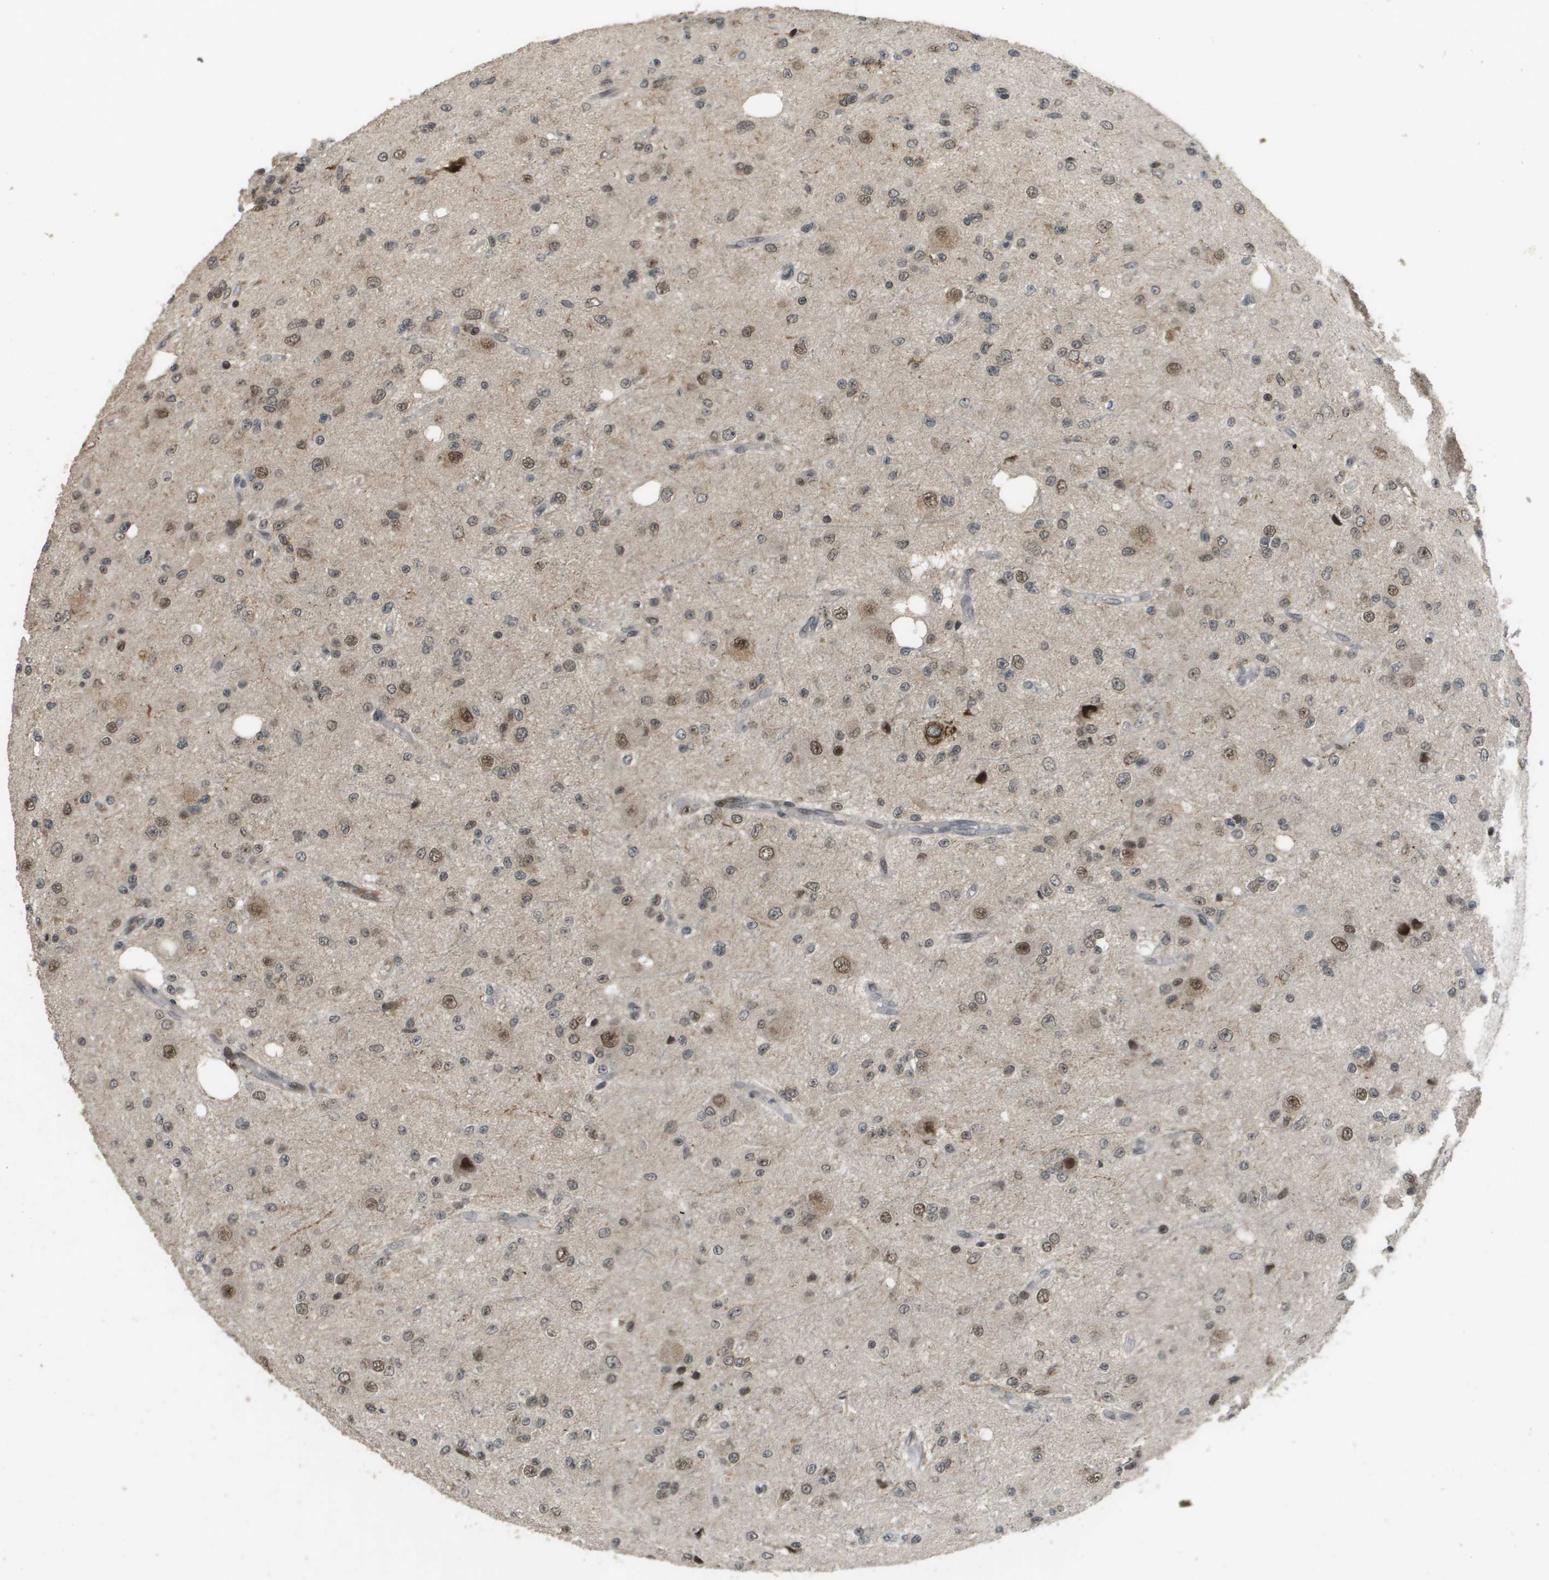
{"staining": {"intensity": "moderate", "quantity": "<25%", "location": "nuclear"}, "tissue": "glioma", "cell_type": "Tumor cells", "image_type": "cancer", "snomed": [{"axis": "morphology", "description": "Glioma, malignant, High grade"}, {"axis": "topography", "description": "pancreas cauda"}], "caption": "IHC (DAB) staining of malignant glioma (high-grade) displays moderate nuclear protein staining in about <25% of tumor cells.", "gene": "KAT5", "patient": {"sex": "male", "age": 60}}